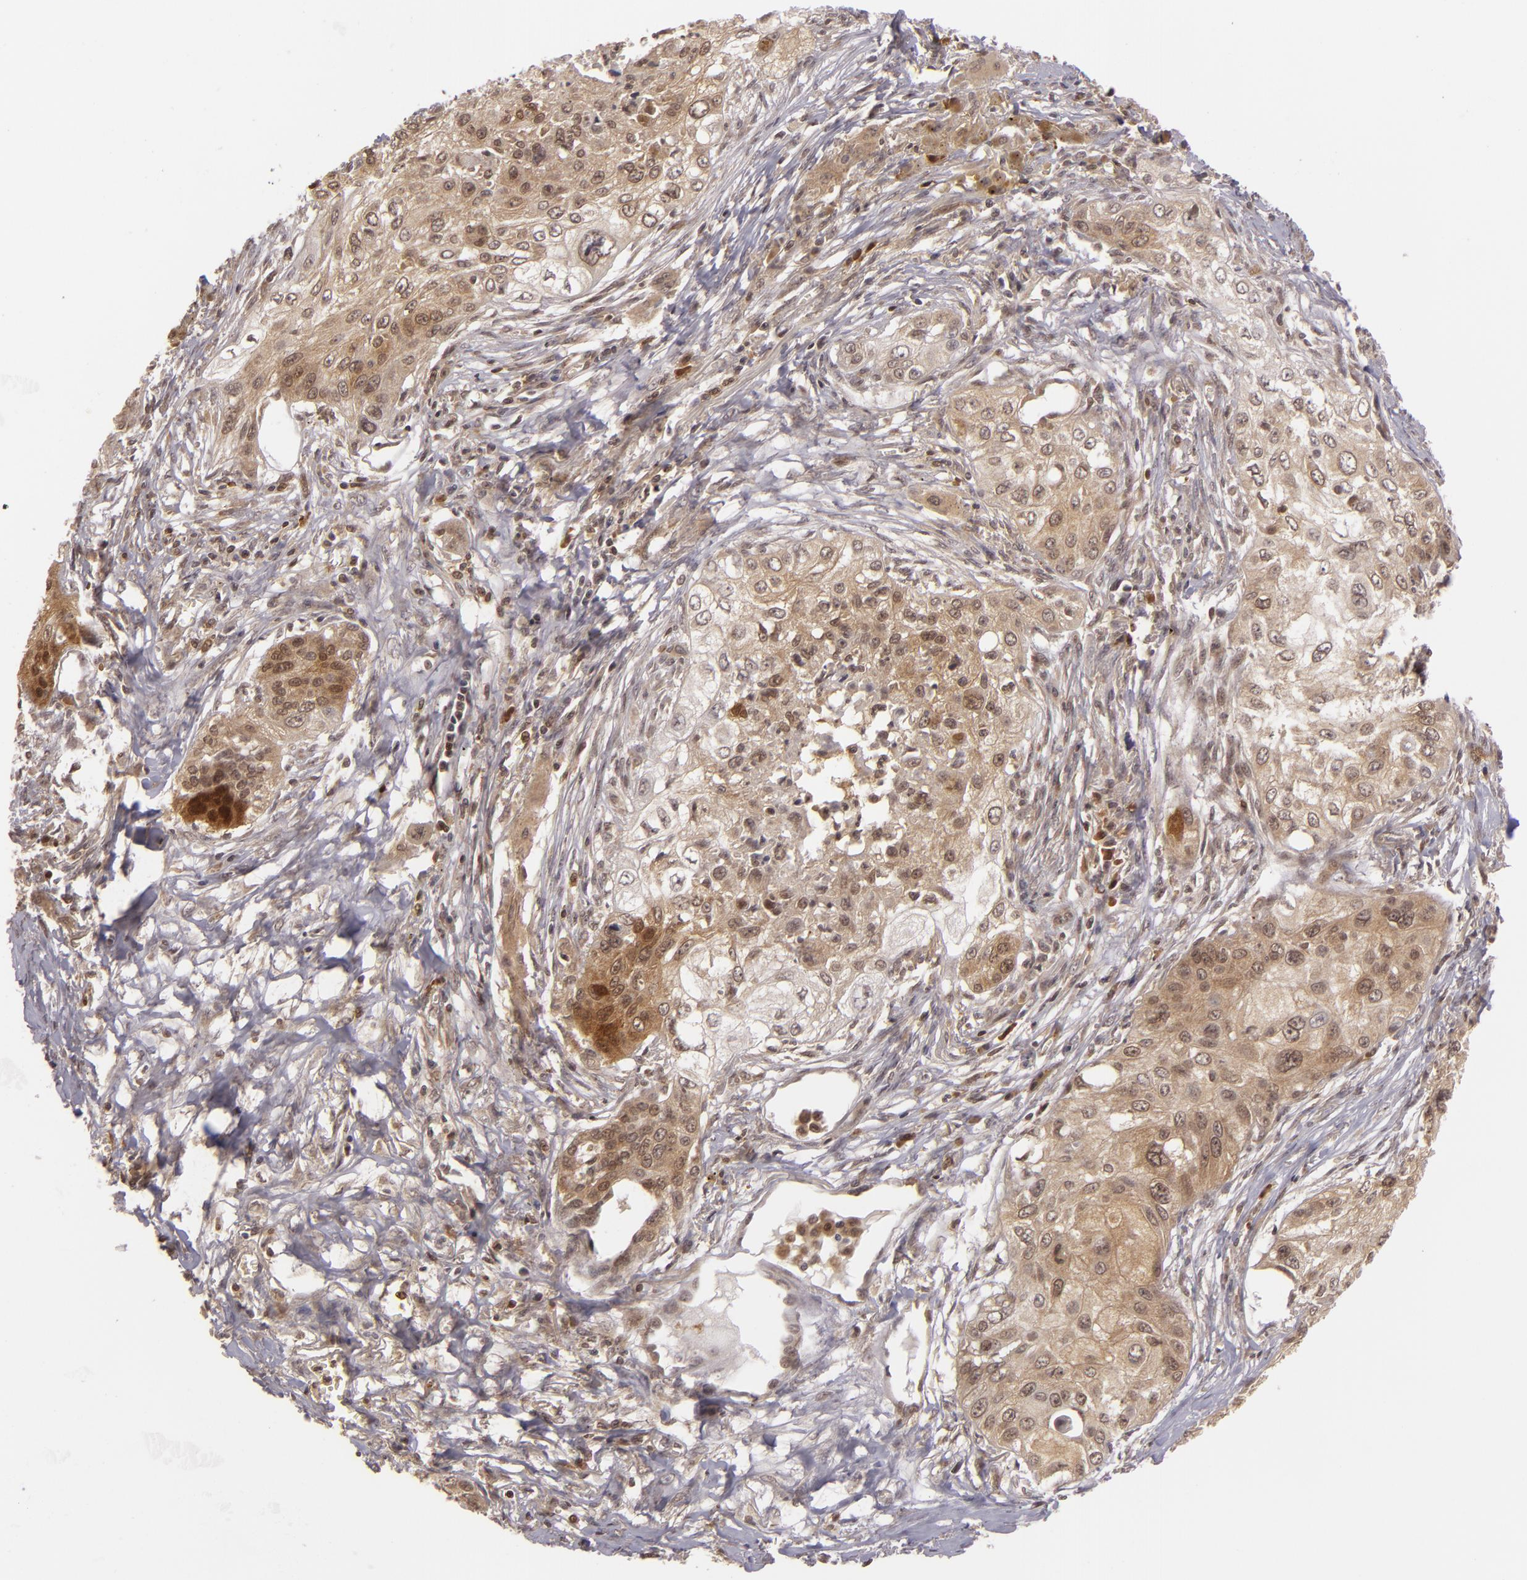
{"staining": {"intensity": "moderate", "quantity": ">75%", "location": "cytoplasmic/membranous"}, "tissue": "lung cancer", "cell_type": "Tumor cells", "image_type": "cancer", "snomed": [{"axis": "morphology", "description": "Squamous cell carcinoma, NOS"}, {"axis": "topography", "description": "Lung"}], "caption": "This is an image of immunohistochemistry (IHC) staining of squamous cell carcinoma (lung), which shows moderate positivity in the cytoplasmic/membranous of tumor cells.", "gene": "ZBTB33", "patient": {"sex": "male", "age": 71}}